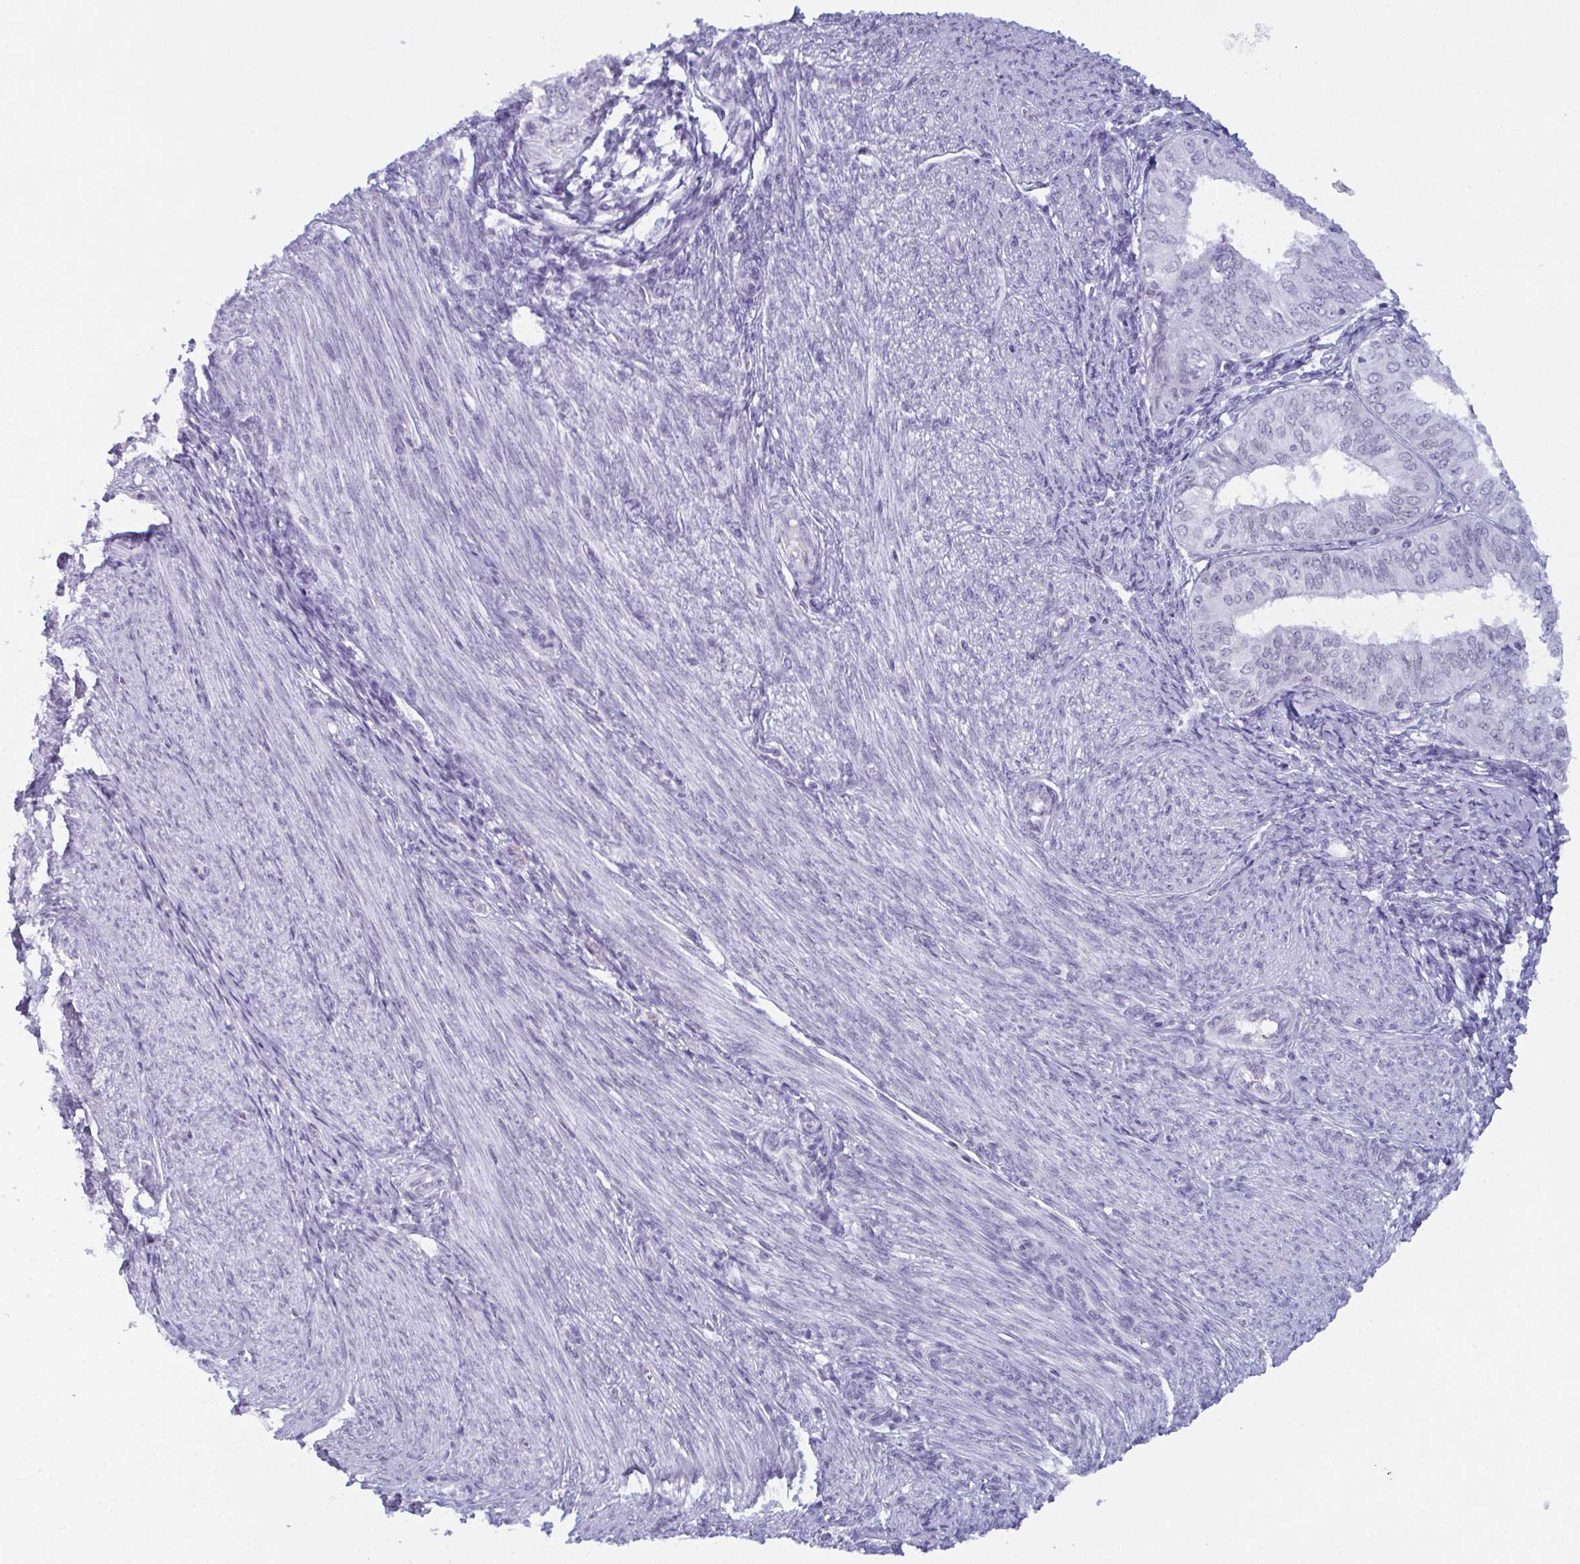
{"staining": {"intensity": "weak", "quantity": "<25%", "location": "nuclear"}, "tissue": "endometrial cancer", "cell_type": "Tumor cells", "image_type": "cancer", "snomed": [{"axis": "morphology", "description": "Adenocarcinoma, NOS"}, {"axis": "topography", "description": "Endometrium"}], "caption": "Tumor cells are negative for brown protein staining in endometrial cancer (adenocarcinoma).", "gene": "RBM7", "patient": {"sex": "female", "age": 58}}